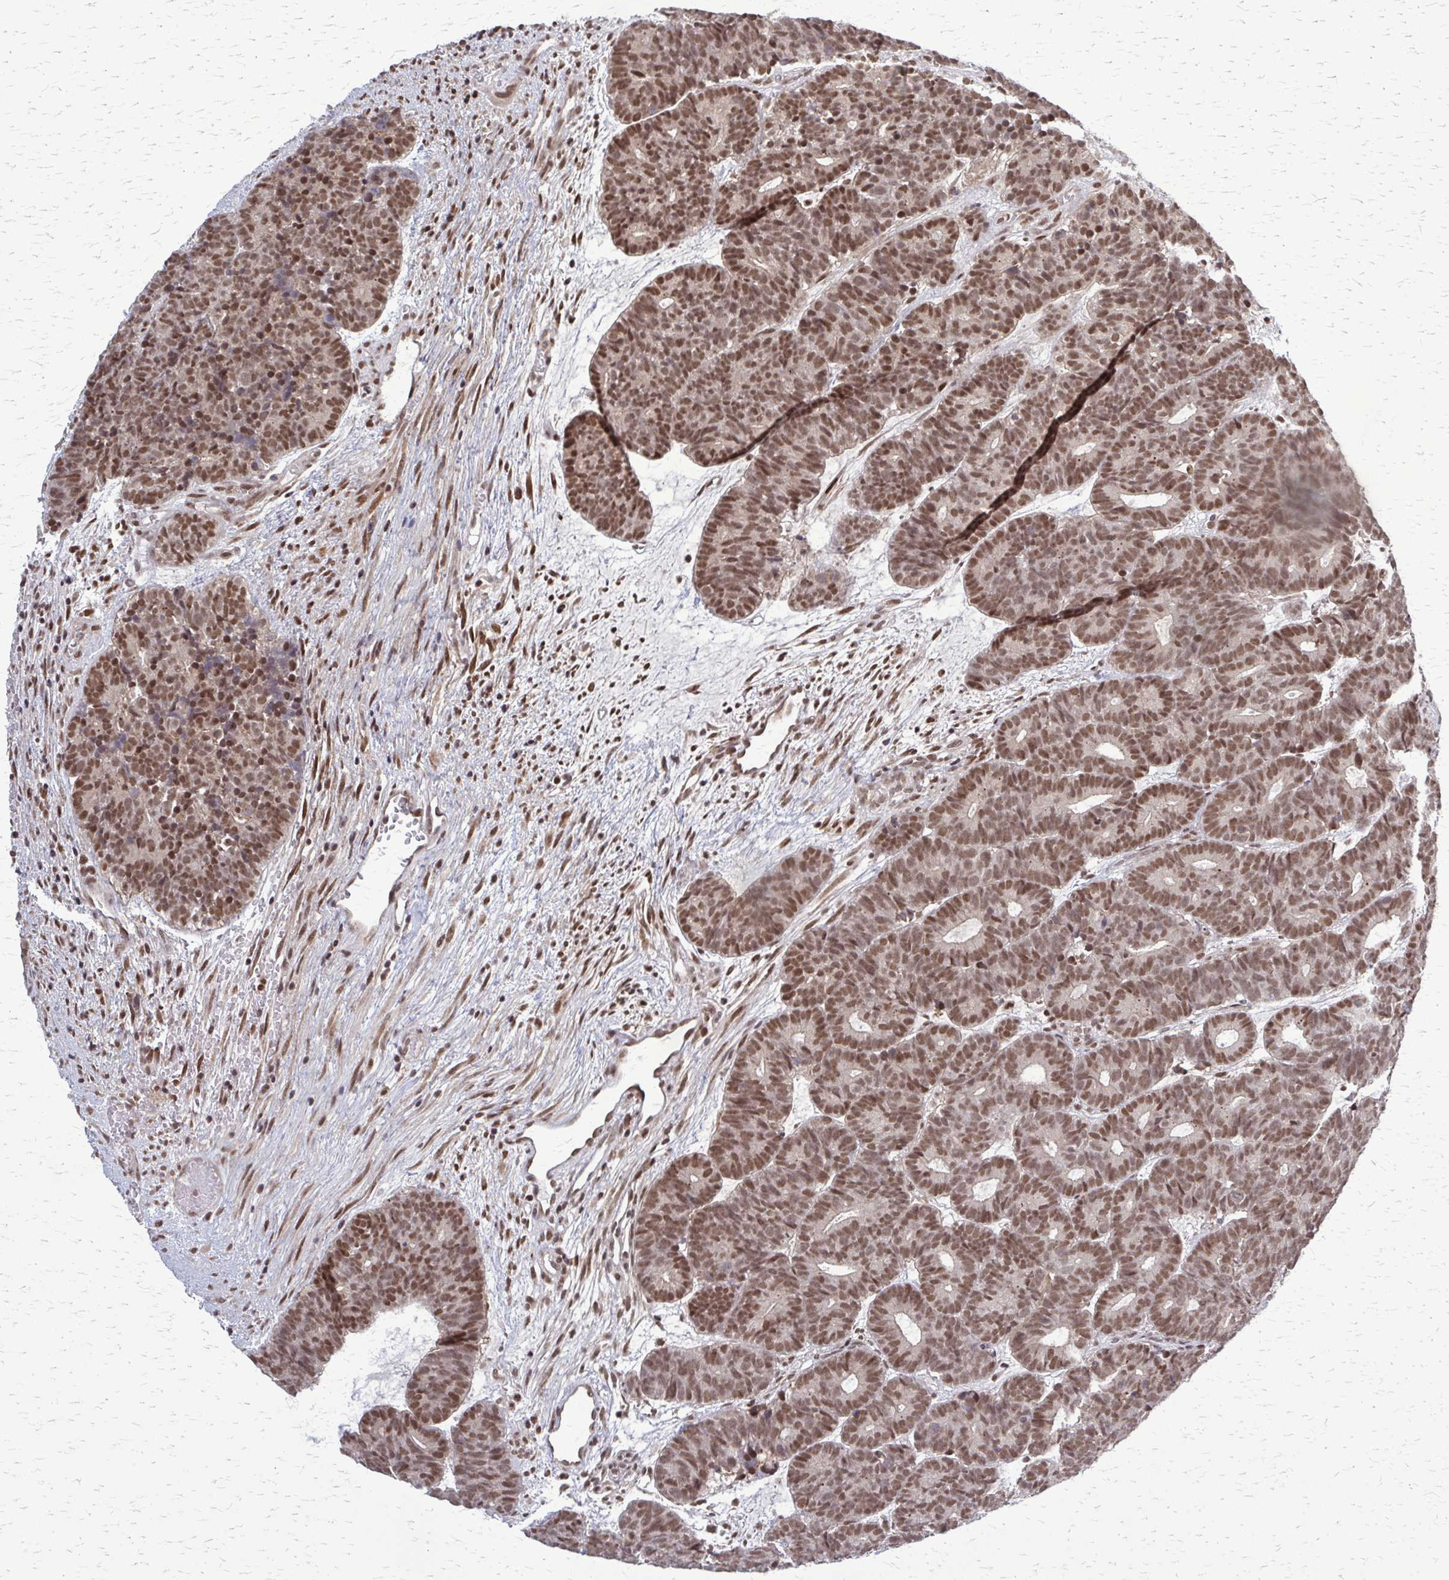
{"staining": {"intensity": "moderate", "quantity": ">75%", "location": "nuclear"}, "tissue": "head and neck cancer", "cell_type": "Tumor cells", "image_type": "cancer", "snomed": [{"axis": "morphology", "description": "Adenocarcinoma, NOS"}, {"axis": "topography", "description": "Head-Neck"}], "caption": "Immunohistochemical staining of human head and neck cancer displays moderate nuclear protein positivity in approximately >75% of tumor cells.", "gene": "HDAC3", "patient": {"sex": "female", "age": 81}}